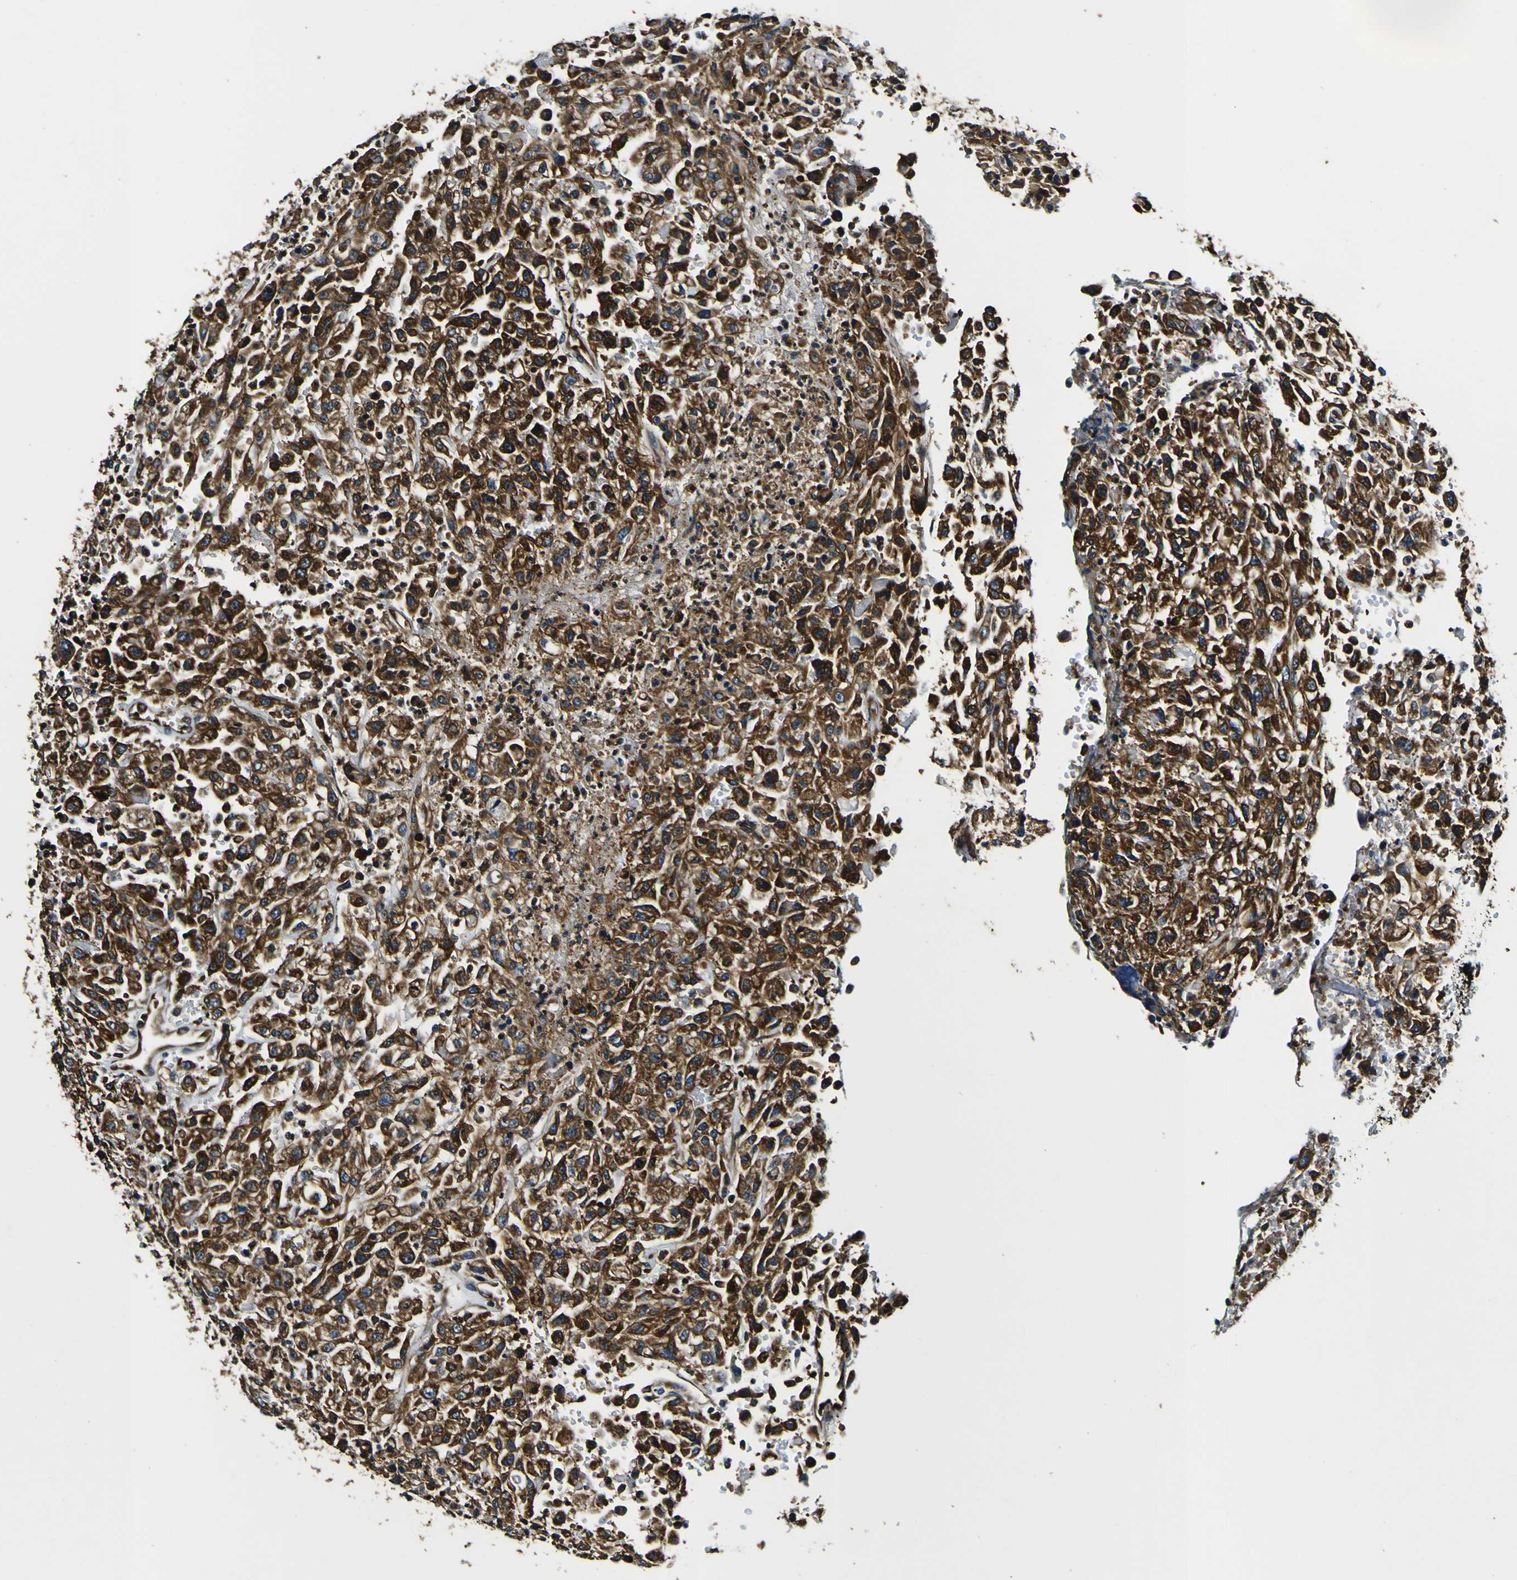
{"staining": {"intensity": "strong", "quantity": ">75%", "location": "cytoplasmic/membranous"}, "tissue": "urothelial cancer", "cell_type": "Tumor cells", "image_type": "cancer", "snomed": [{"axis": "morphology", "description": "Urothelial carcinoma, High grade"}, {"axis": "topography", "description": "Urinary bladder"}], "caption": "The immunohistochemical stain labels strong cytoplasmic/membranous expression in tumor cells of urothelial cancer tissue.", "gene": "RHOT2", "patient": {"sex": "male", "age": 46}}